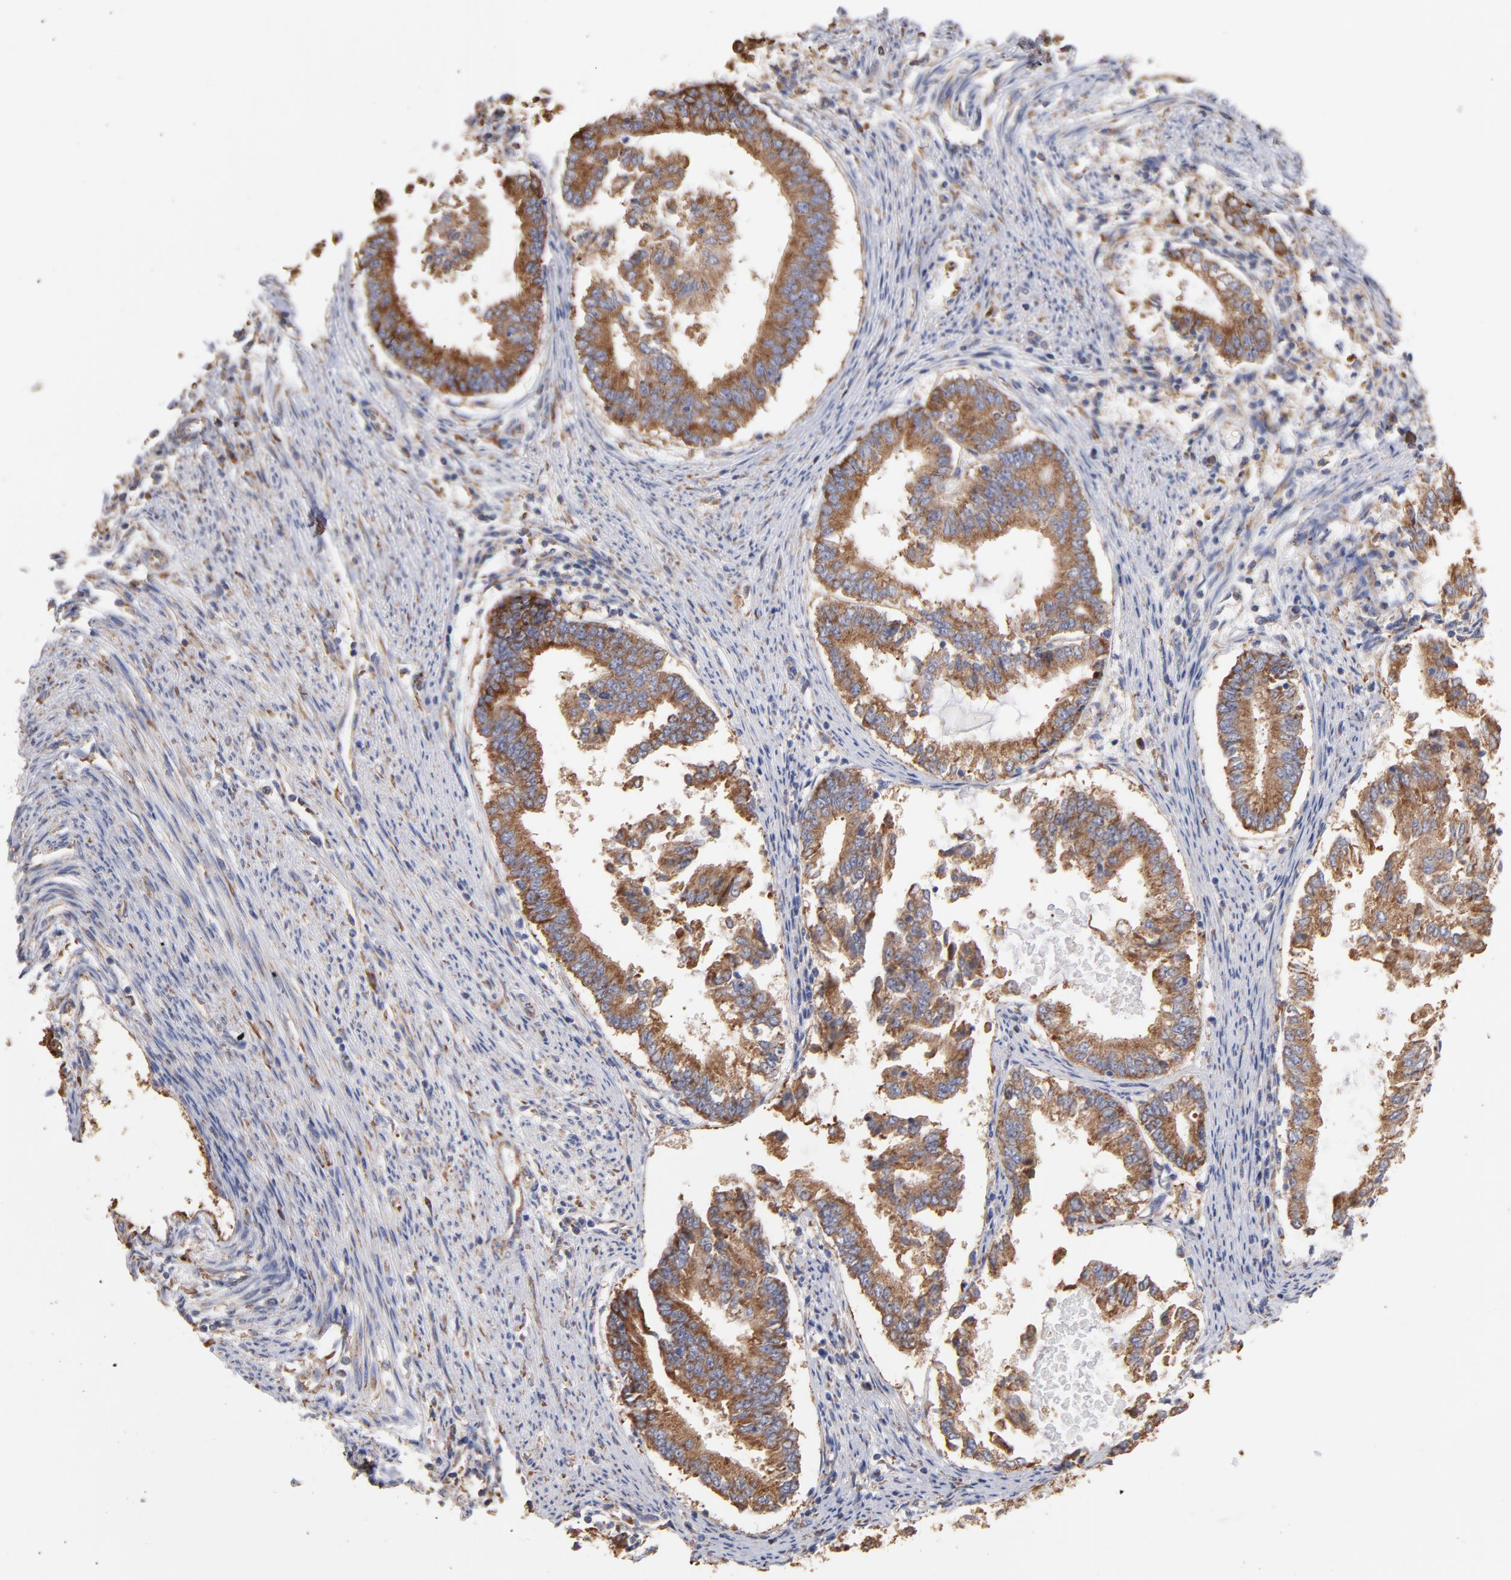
{"staining": {"intensity": "moderate", "quantity": ">75%", "location": "cytoplasmic/membranous"}, "tissue": "endometrial cancer", "cell_type": "Tumor cells", "image_type": "cancer", "snomed": [{"axis": "morphology", "description": "Adenocarcinoma, NOS"}, {"axis": "topography", "description": "Endometrium"}], "caption": "Tumor cells show medium levels of moderate cytoplasmic/membranous staining in about >75% of cells in human adenocarcinoma (endometrial).", "gene": "RPL9", "patient": {"sex": "female", "age": 63}}